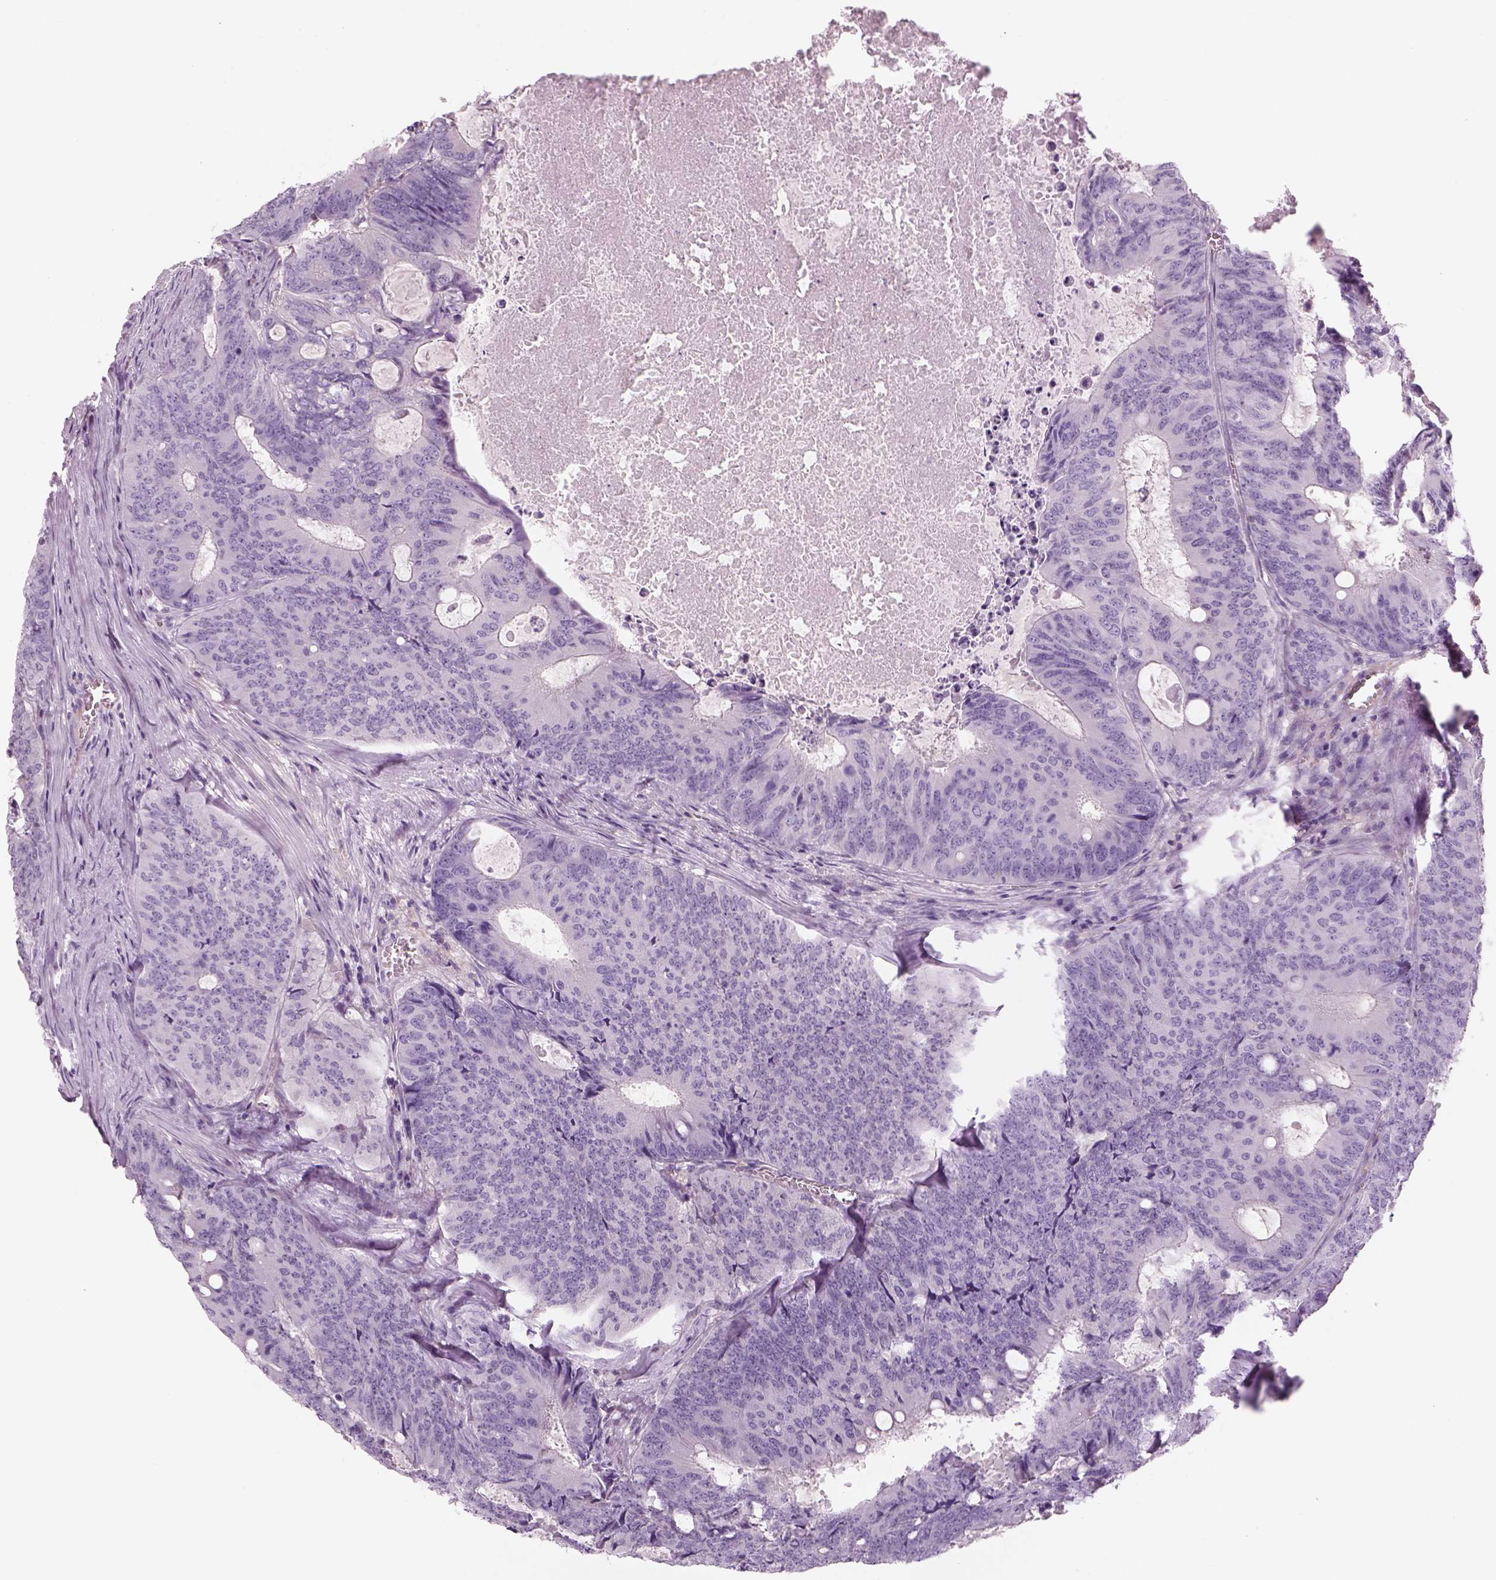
{"staining": {"intensity": "negative", "quantity": "none", "location": "none"}, "tissue": "colorectal cancer", "cell_type": "Tumor cells", "image_type": "cancer", "snomed": [{"axis": "morphology", "description": "Adenocarcinoma, NOS"}, {"axis": "topography", "description": "Colon"}], "caption": "The micrograph displays no significant expression in tumor cells of adenocarcinoma (colorectal).", "gene": "SLC1A7", "patient": {"sex": "male", "age": 67}}